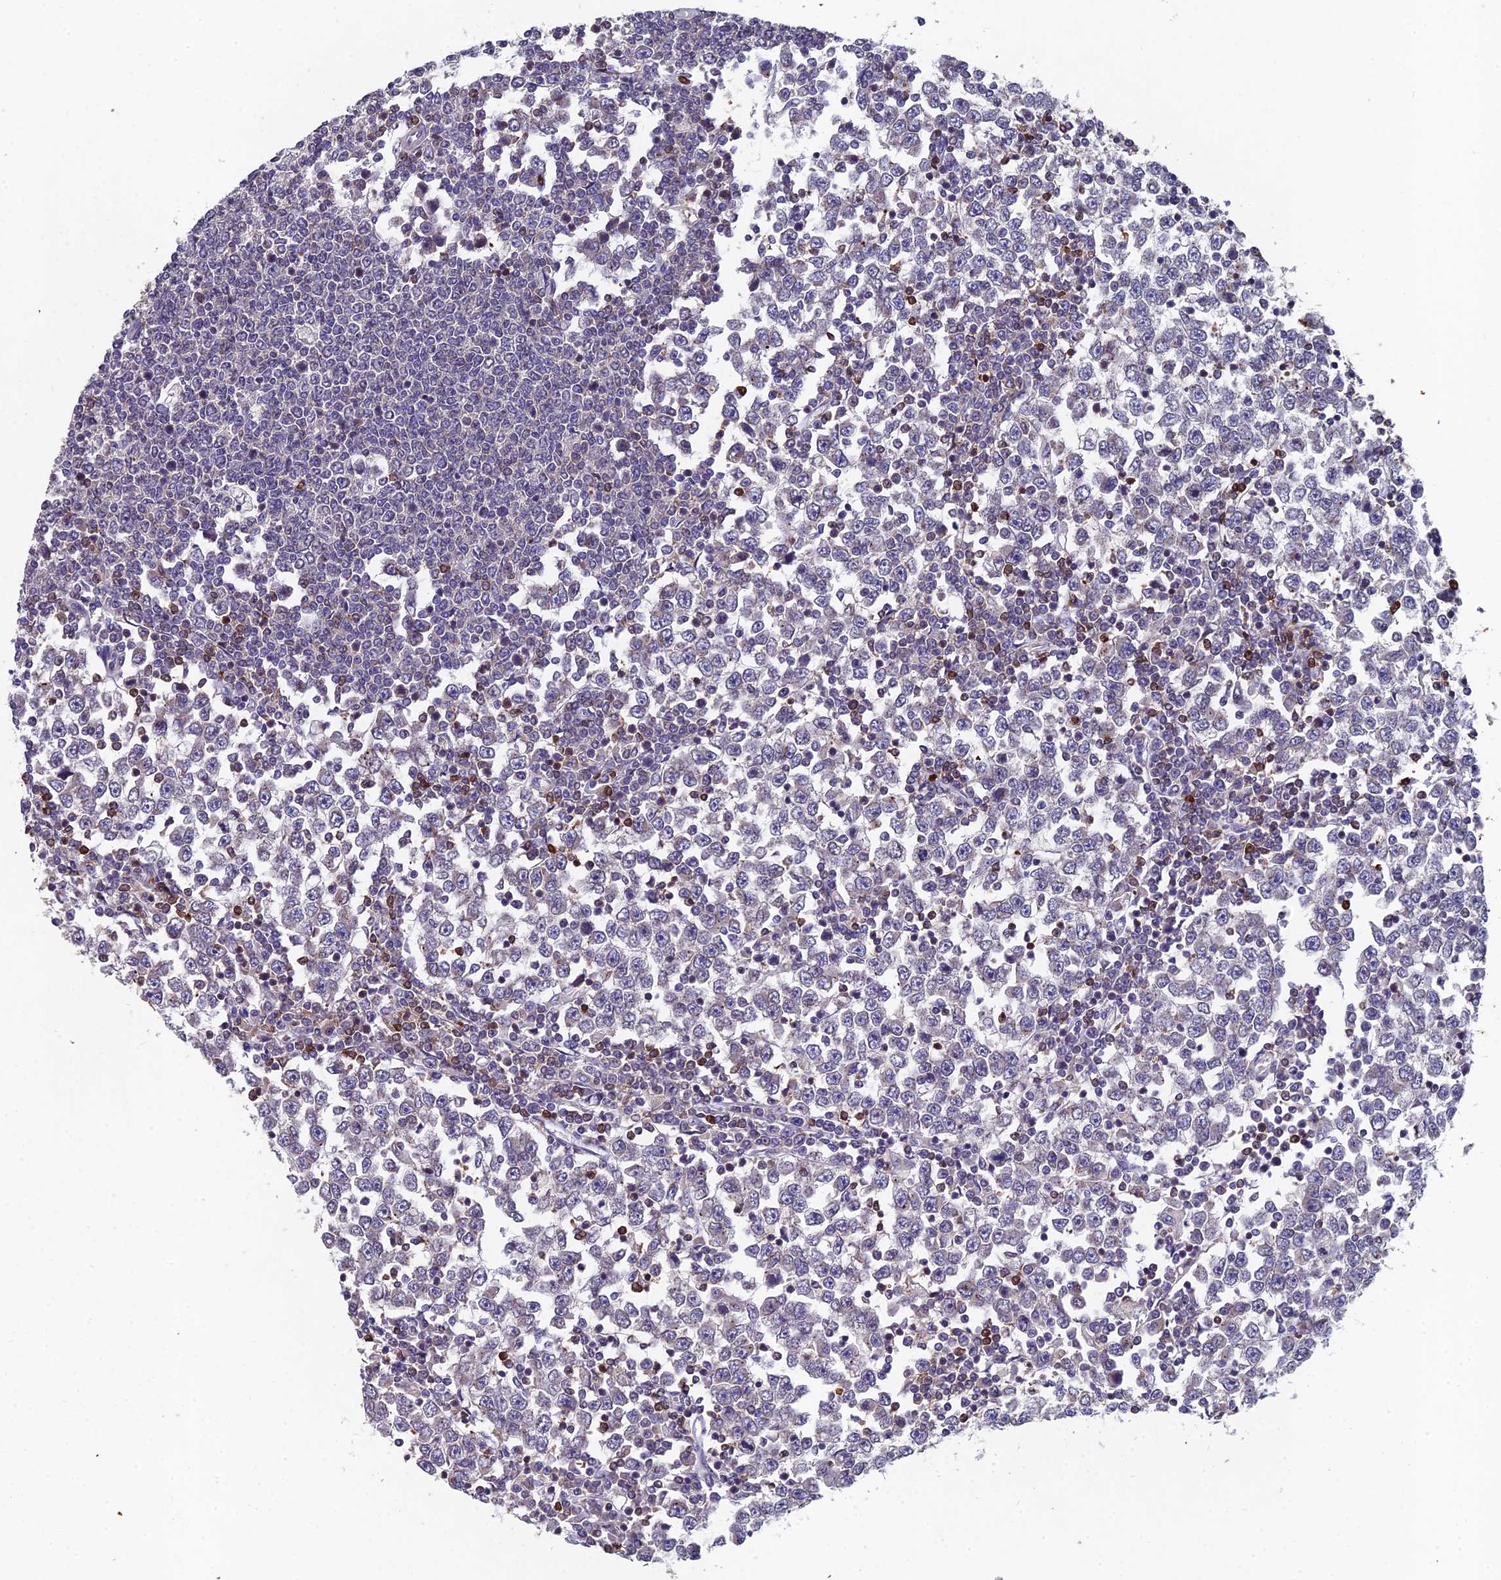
{"staining": {"intensity": "negative", "quantity": "none", "location": "none"}, "tissue": "testis cancer", "cell_type": "Tumor cells", "image_type": "cancer", "snomed": [{"axis": "morphology", "description": "Seminoma, NOS"}, {"axis": "topography", "description": "Testis"}], "caption": "Tumor cells are negative for protein expression in human seminoma (testis).", "gene": "GALK2", "patient": {"sex": "male", "age": 65}}